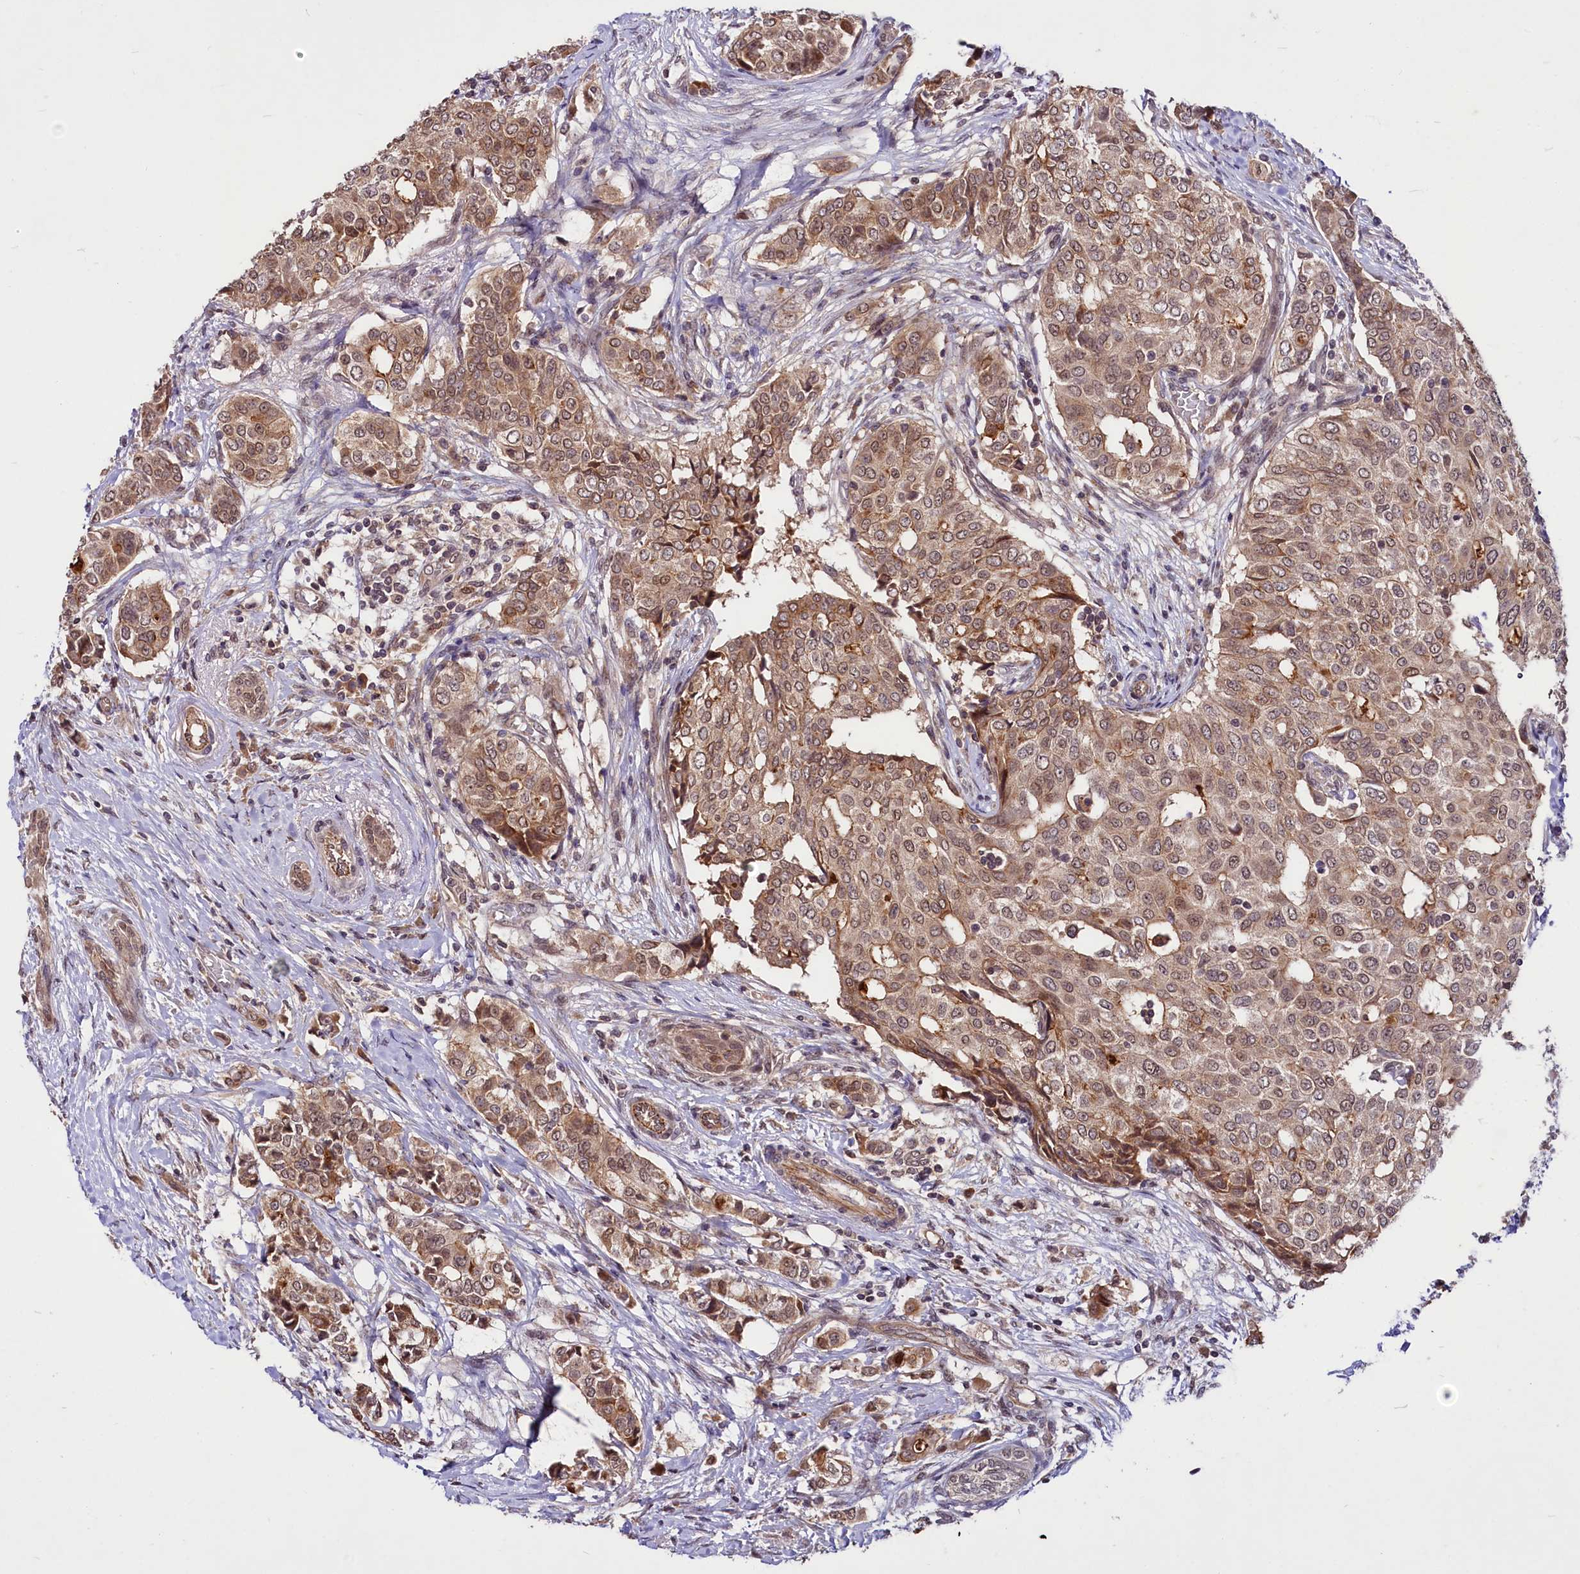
{"staining": {"intensity": "moderate", "quantity": ">75%", "location": "cytoplasmic/membranous,nuclear"}, "tissue": "breast cancer", "cell_type": "Tumor cells", "image_type": "cancer", "snomed": [{"axis": "morphology", "description": "Lobular carcinoma"}, {"axis": "topography", "description": "Breast"}], "caption": "A high-resolution histopathology image shows immunohistochemistry (IHC) staining of breast cancer, which exhibits moderate cytoplasmic/membranous and nuclear expression in approximately >75% of tumor cells.", "gene": "UBE3A", "patient": {"sex": "female", "age": 51}}